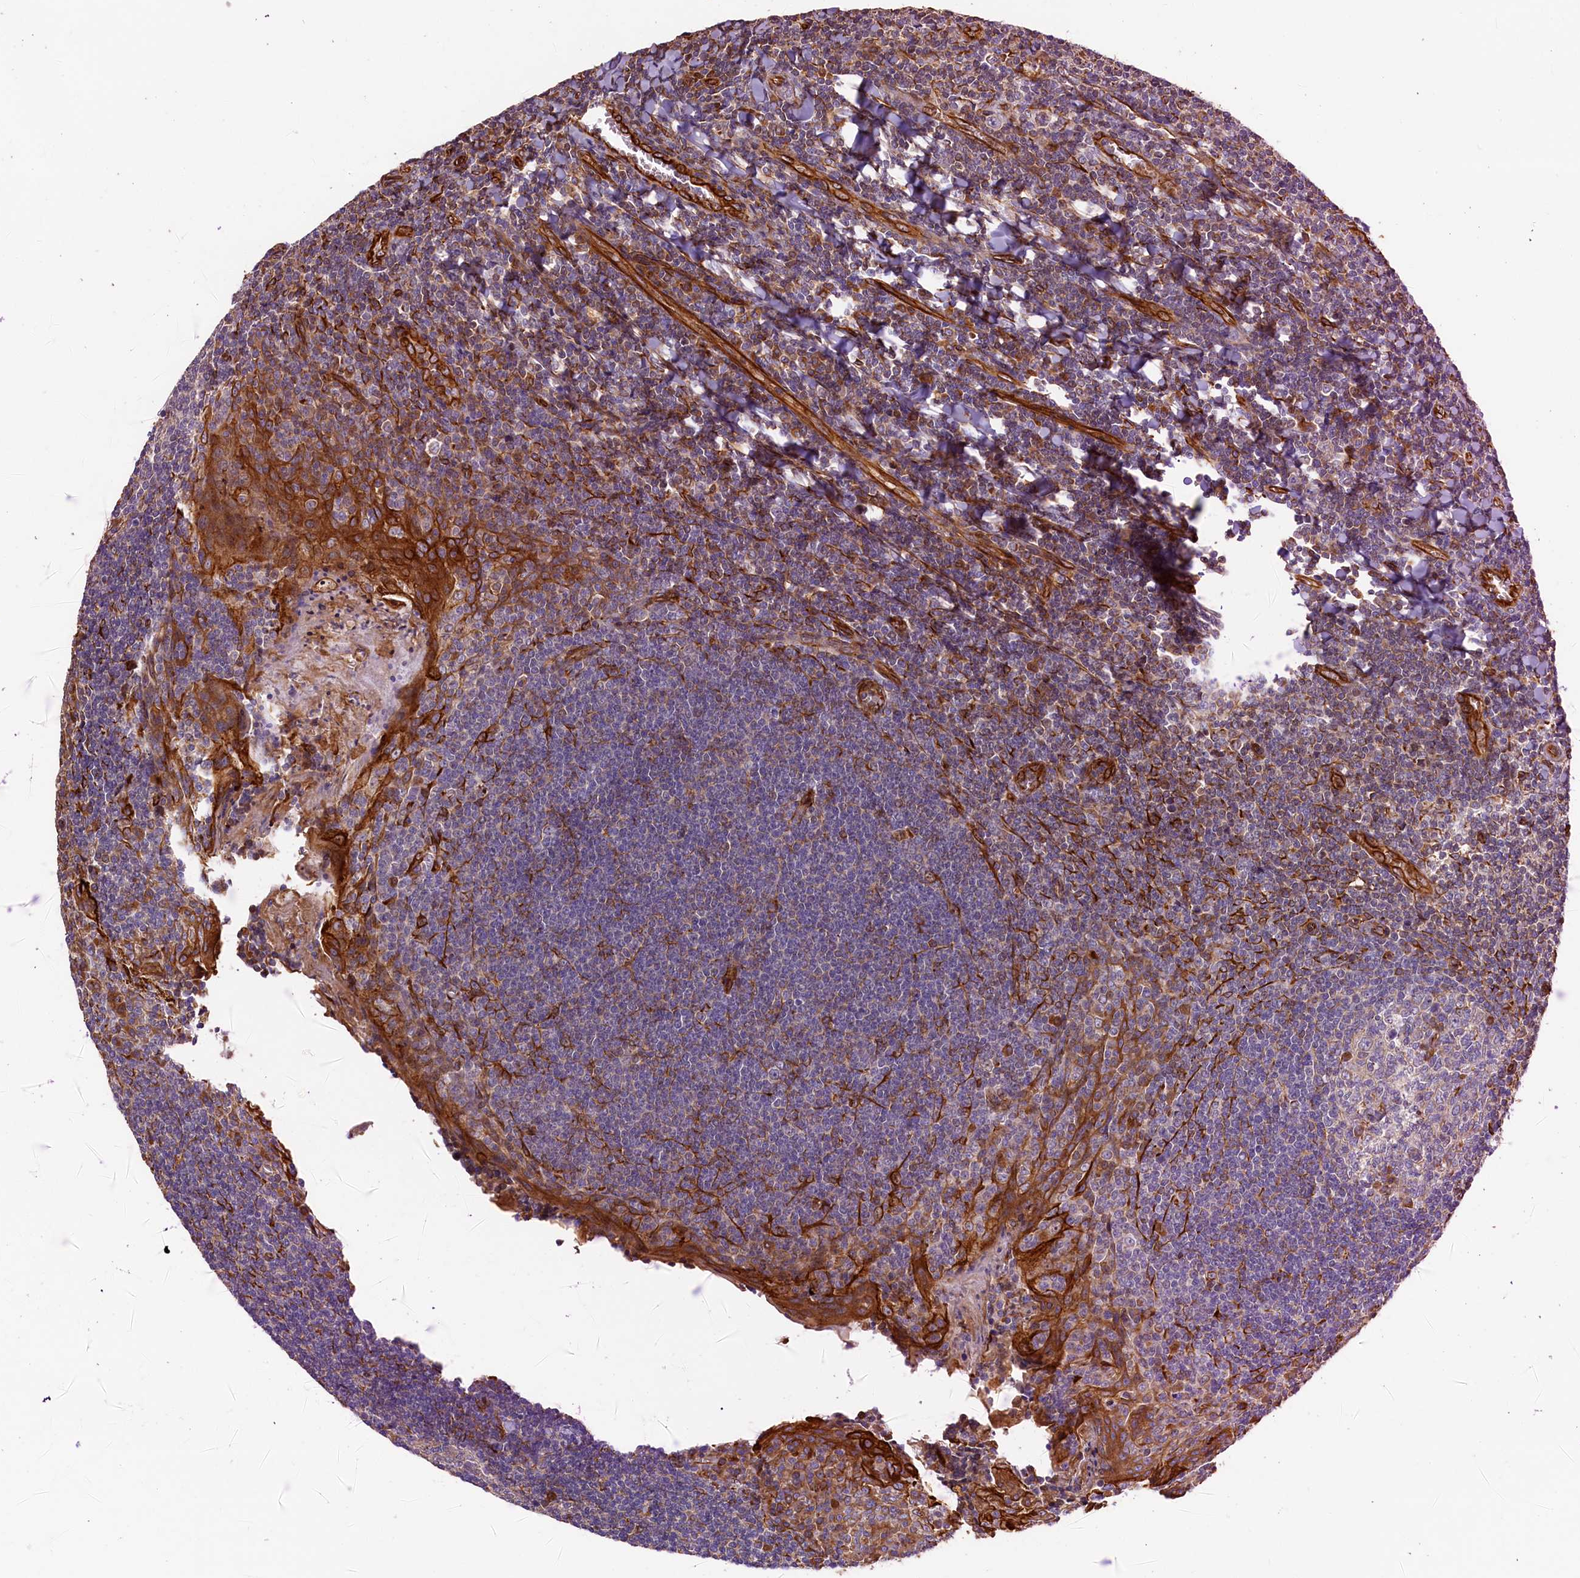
{"staining": {"intensity": "weak", "quantity": "<25%", "location": "cytoplasmic/membranous"}, "tissue": "tonsil", "cell_type": "Germinal center cells", "image_type": "normal", "snomed": [{"axis": "morphology", "description": "Normal tissue, NOS"}, {"axis": "topography", "description": "Tonsil"}], "caption": "Human tonsil stained for a protein using immunohistochemistry (IHC) demonstrates no expression in germinal center cells.", "gene": "LRRC57", "patient": {"sex": "male", "age": 27}}